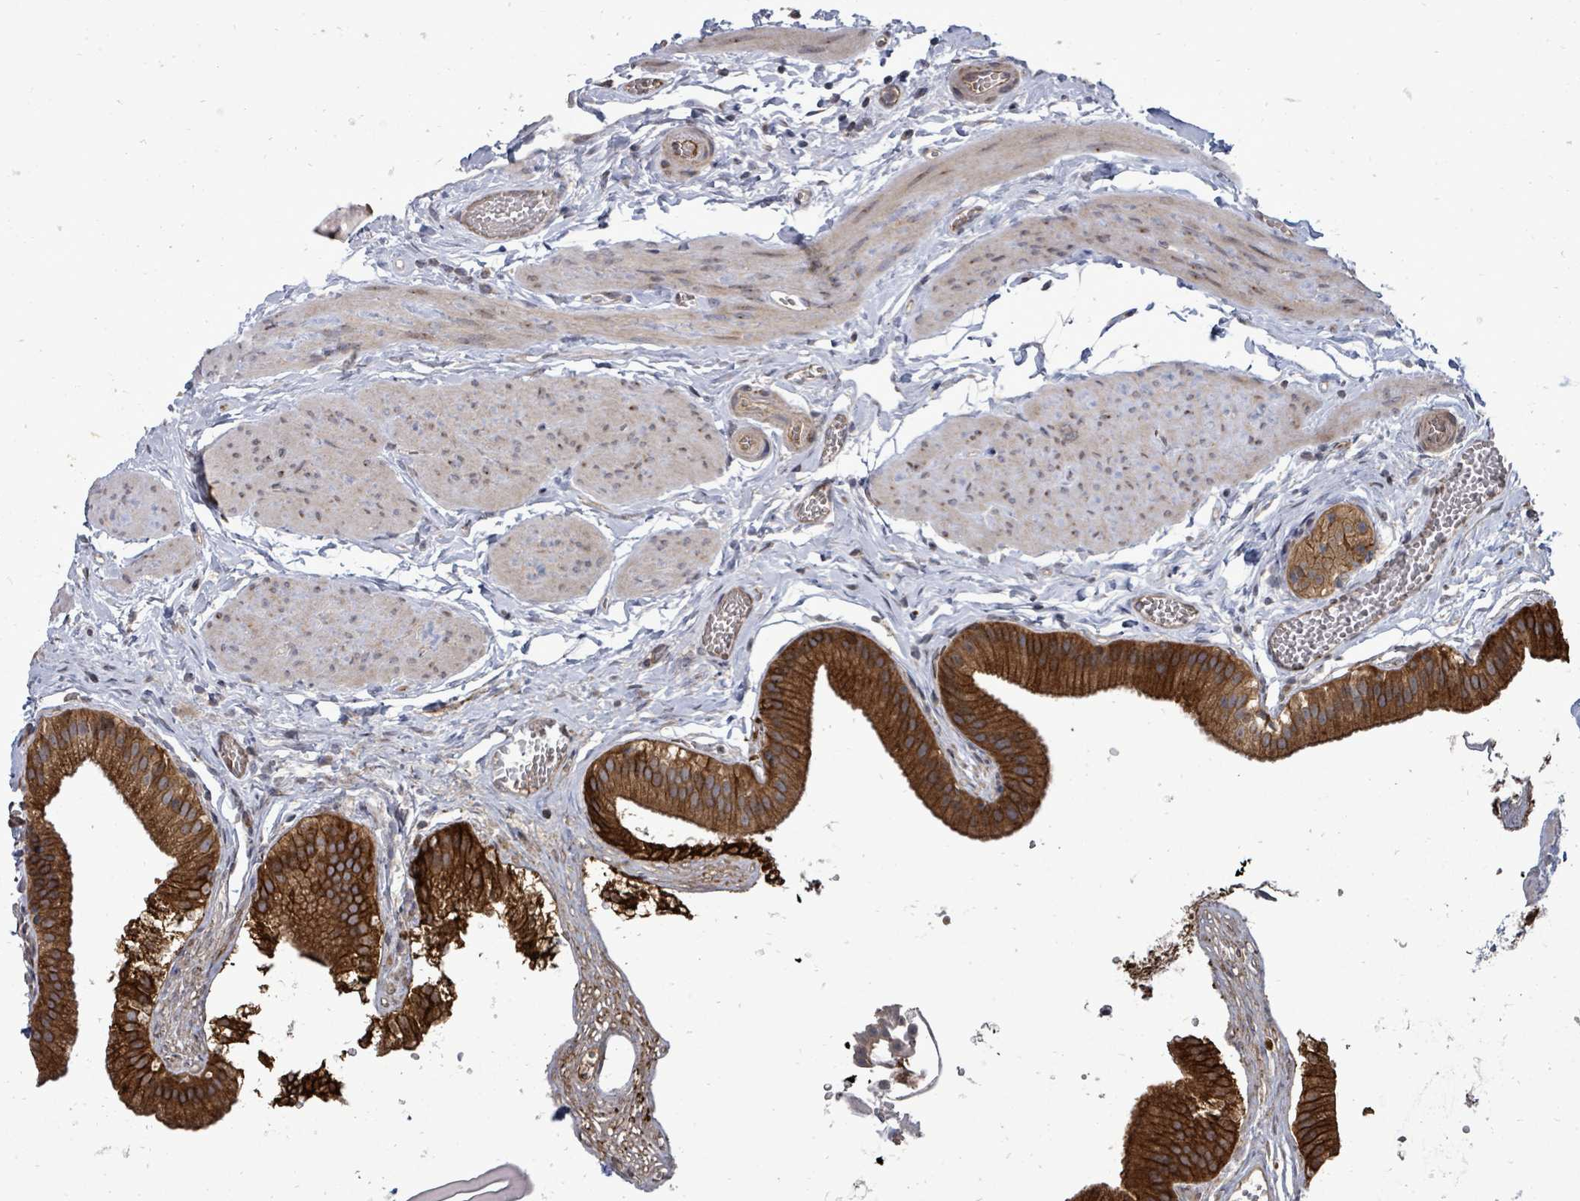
{"staining": {"intensity": "strong", "quantity": ">75%", "location": "cytoplasmic/membranous,nuclear"}, "tissue": "gallbladder", "cell_type": "Glandular cells", "image_type": "normal", "snomed": [{"axis": "morphology", "description": "Normal tissue, NOS"}, {"axis": "topography", "description": "Gallbladder"}], "caption": "Immunohistochemical staining of unremarkable human gallbladder reveals >75% levels of strong cytoplasmic/membranous,nuclear protein positivity in about >75% of glandular cells.", "gene": "RALGAPB", "patient": {"sex": "female", "age": 54}}